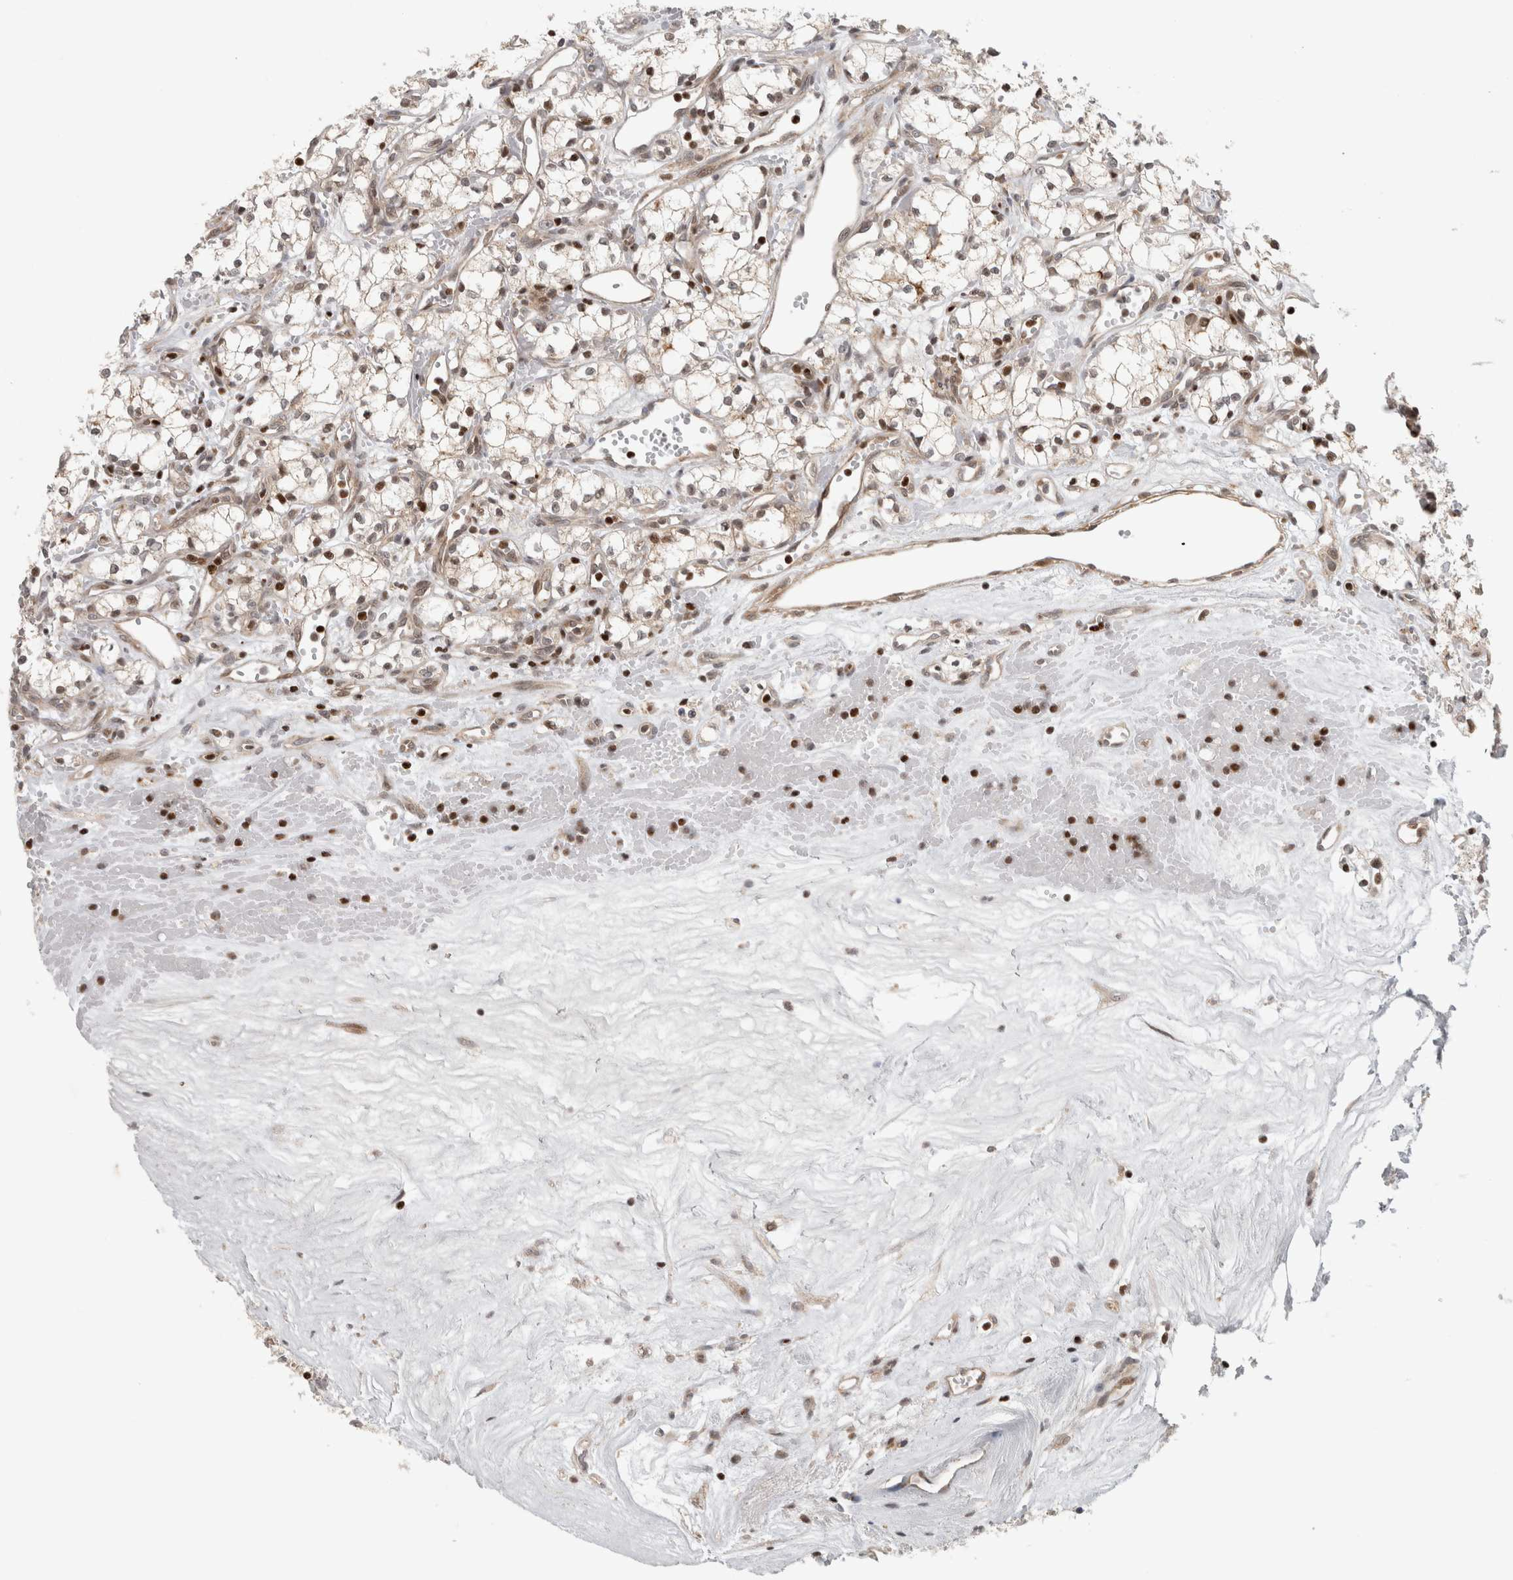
{"staining": {"intensity": "negative", "quantity": "none", "location": "none"}, "tissue": "renal cancer", "cell_type": "Tumor cells", "image_type": "cancer", "snomed": [{"axis": "morphology", "description": "Adenocarcinoma, NOS"}, {"axis": "topography", "description": "Kidney"}], "caption": "Histopathology image shows no protein expression in tumor cells of renal cancer (adenocarcinoma) tissue. (Stains: DAB (3,3'-diaminobenzidine) immunohistochemistry (IHC) with hematoxylin counter stain, Microscopy: brightfield microscopy at high magnification).", "gene": "KDM8", "patient": {"sex": "male", "age": 59}}